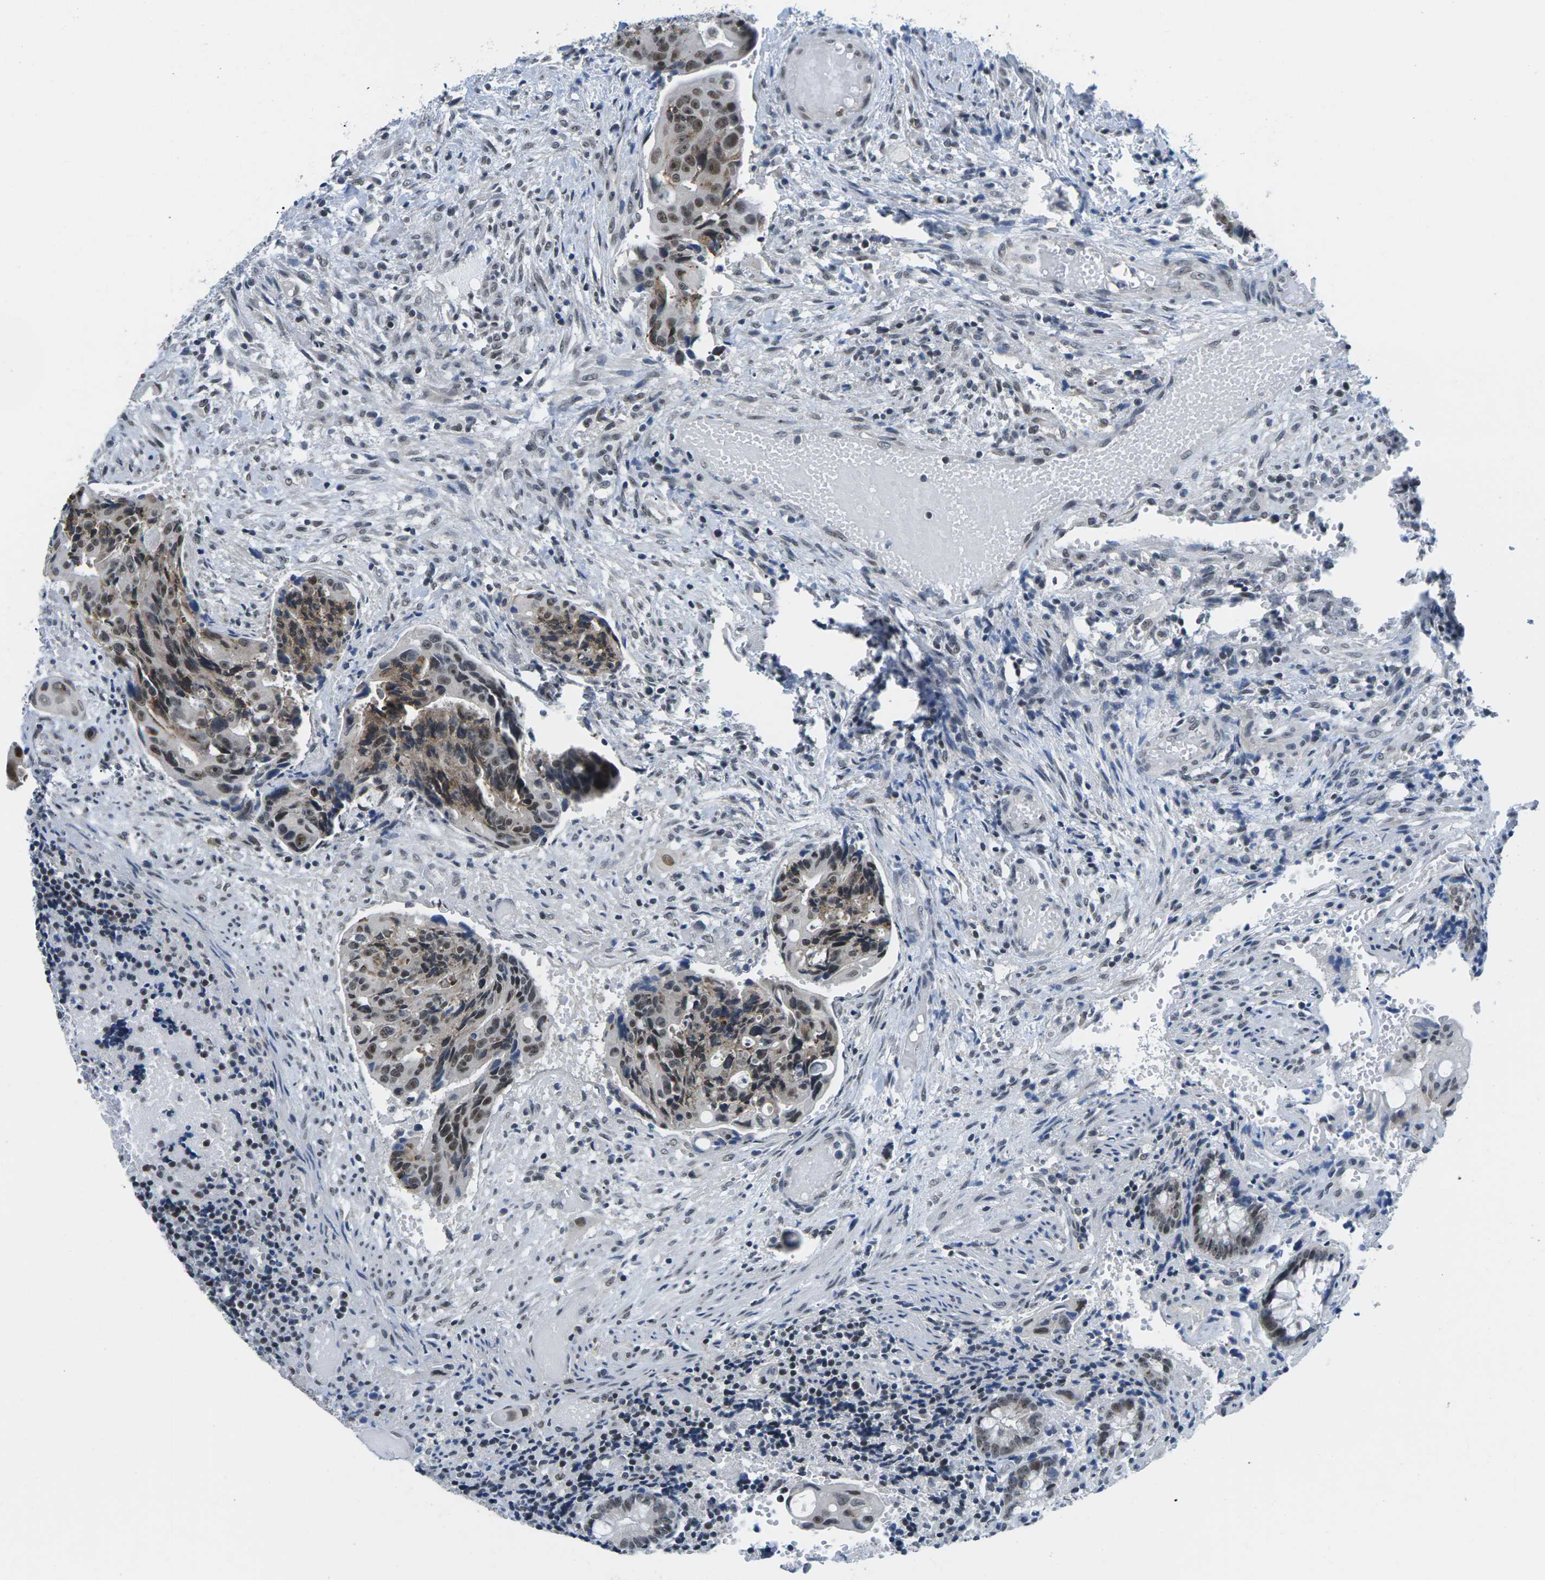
{"staining": {"intensity": "moderate", "quantity": ">75%", "location": "cytoplasmic/membranous,nuclear"}, "tissue": "colorectal cancer", "cell_type": "Tumor cells", "image_type": "cancer", "snomed": [{"axis": "morphology", "description": "Adenocarcinoma, NOS"}, {"axis": "topography", "description": "Colon"}], "caption": "About >75% of tumor cells in human colorectal cancer show moderate cytoplasmic/membranous and nuclear protein positivity as visualized by brown immunohistochemical staining.", "gene": "NSRP1", "patient": {"sex": "female", "age": 57}}